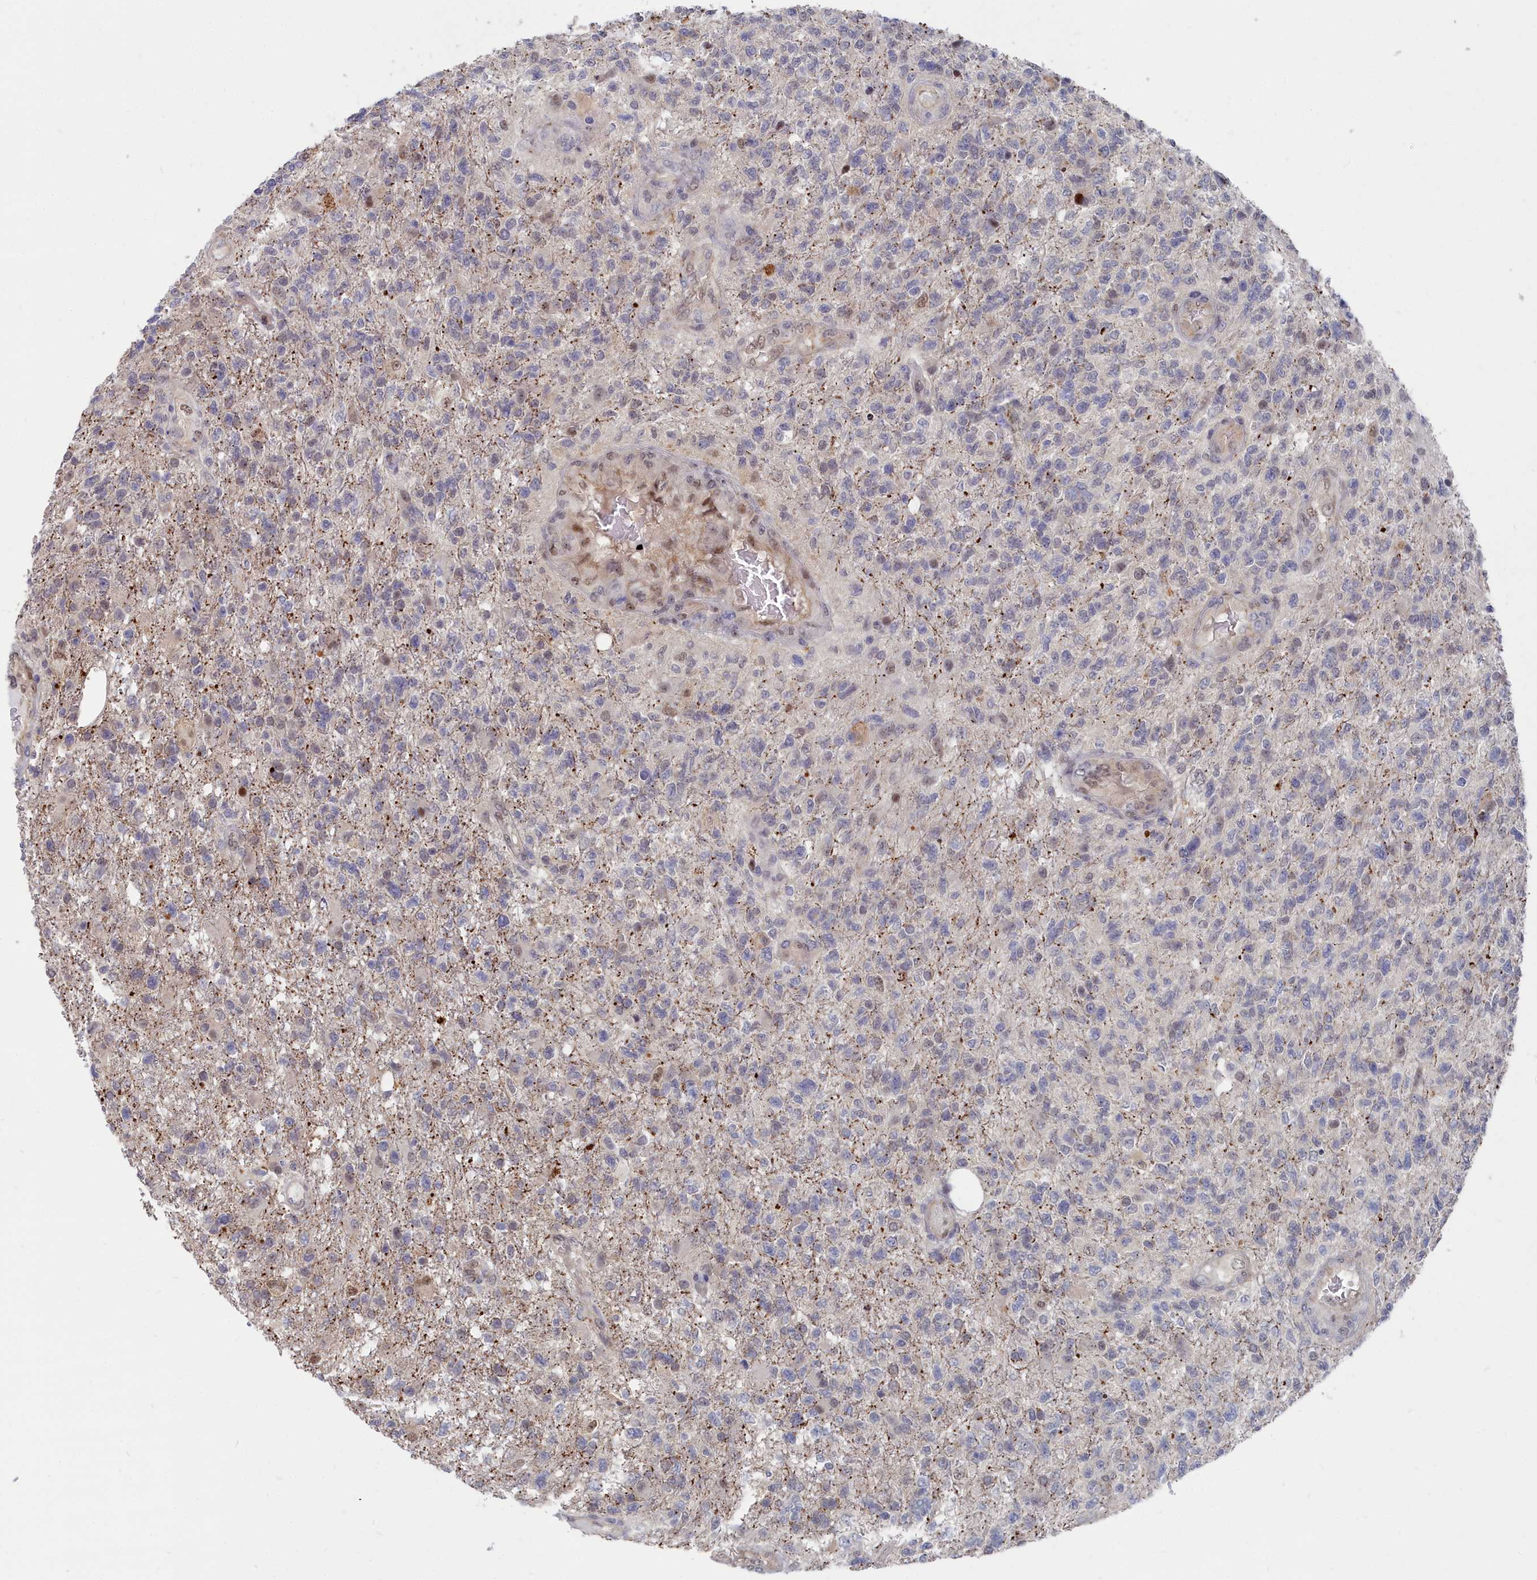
{"staining": {"intensity": "weak", "quantity": "<25%", "location": "nuclear"}, "tissue": "glioma", "cell_type": "Tumor cells", "image_type": "cancer", "snomed": [{"axis": "morphology", "description": "Glioma, malignant, High grade"}, {"axis": "topography", "description": "Brain"}], "caption": "This histopathology image is of glioma stained with IHC to label a protein in brown with the nuclei are counter-stained blue. There is no positivity in tumor cells.", "gene": "RPS27A", "patient": {"sex": "male", "age": 56}}